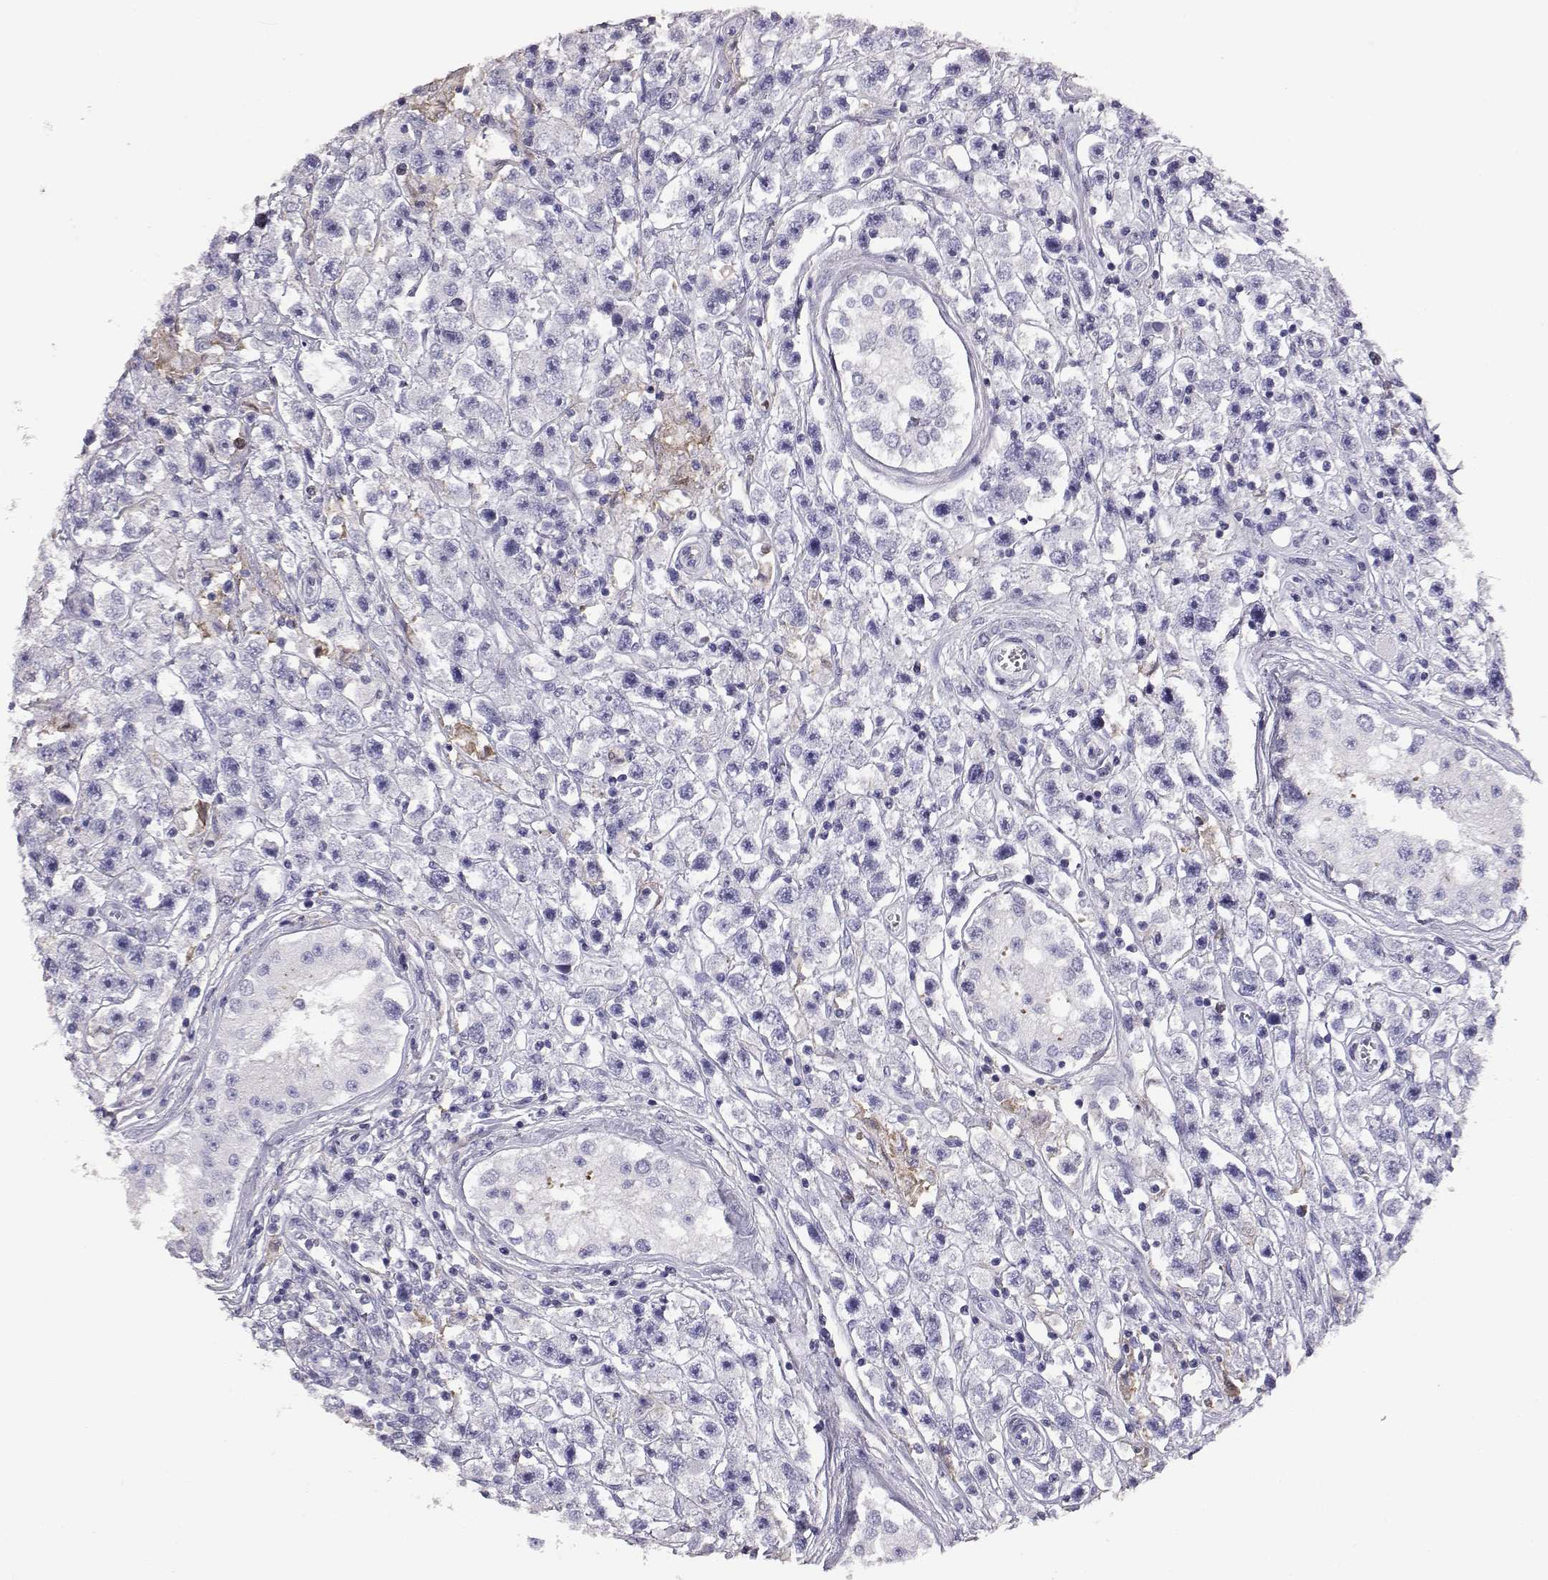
{"staining": {"intensity": "negative", "quantity": "none", "location": "none"}, "tissue": "testis cancer", "cell_type": "Tumor cells", "image_type": "cancer", "snomed": [{"axis": "morphology", "description": "Seminoma, NOS"}, {"axis": "topography", "description": "Testis"}], "caption": "Tumor cells show no significant protein staining in testis cancer. (DAB (3,3'-diaminobenzidine) immunohistochemistry with hematoxylin counter stain).", "gene": "AKR1B1", "patient": {"sex": "male", "age": 45}}